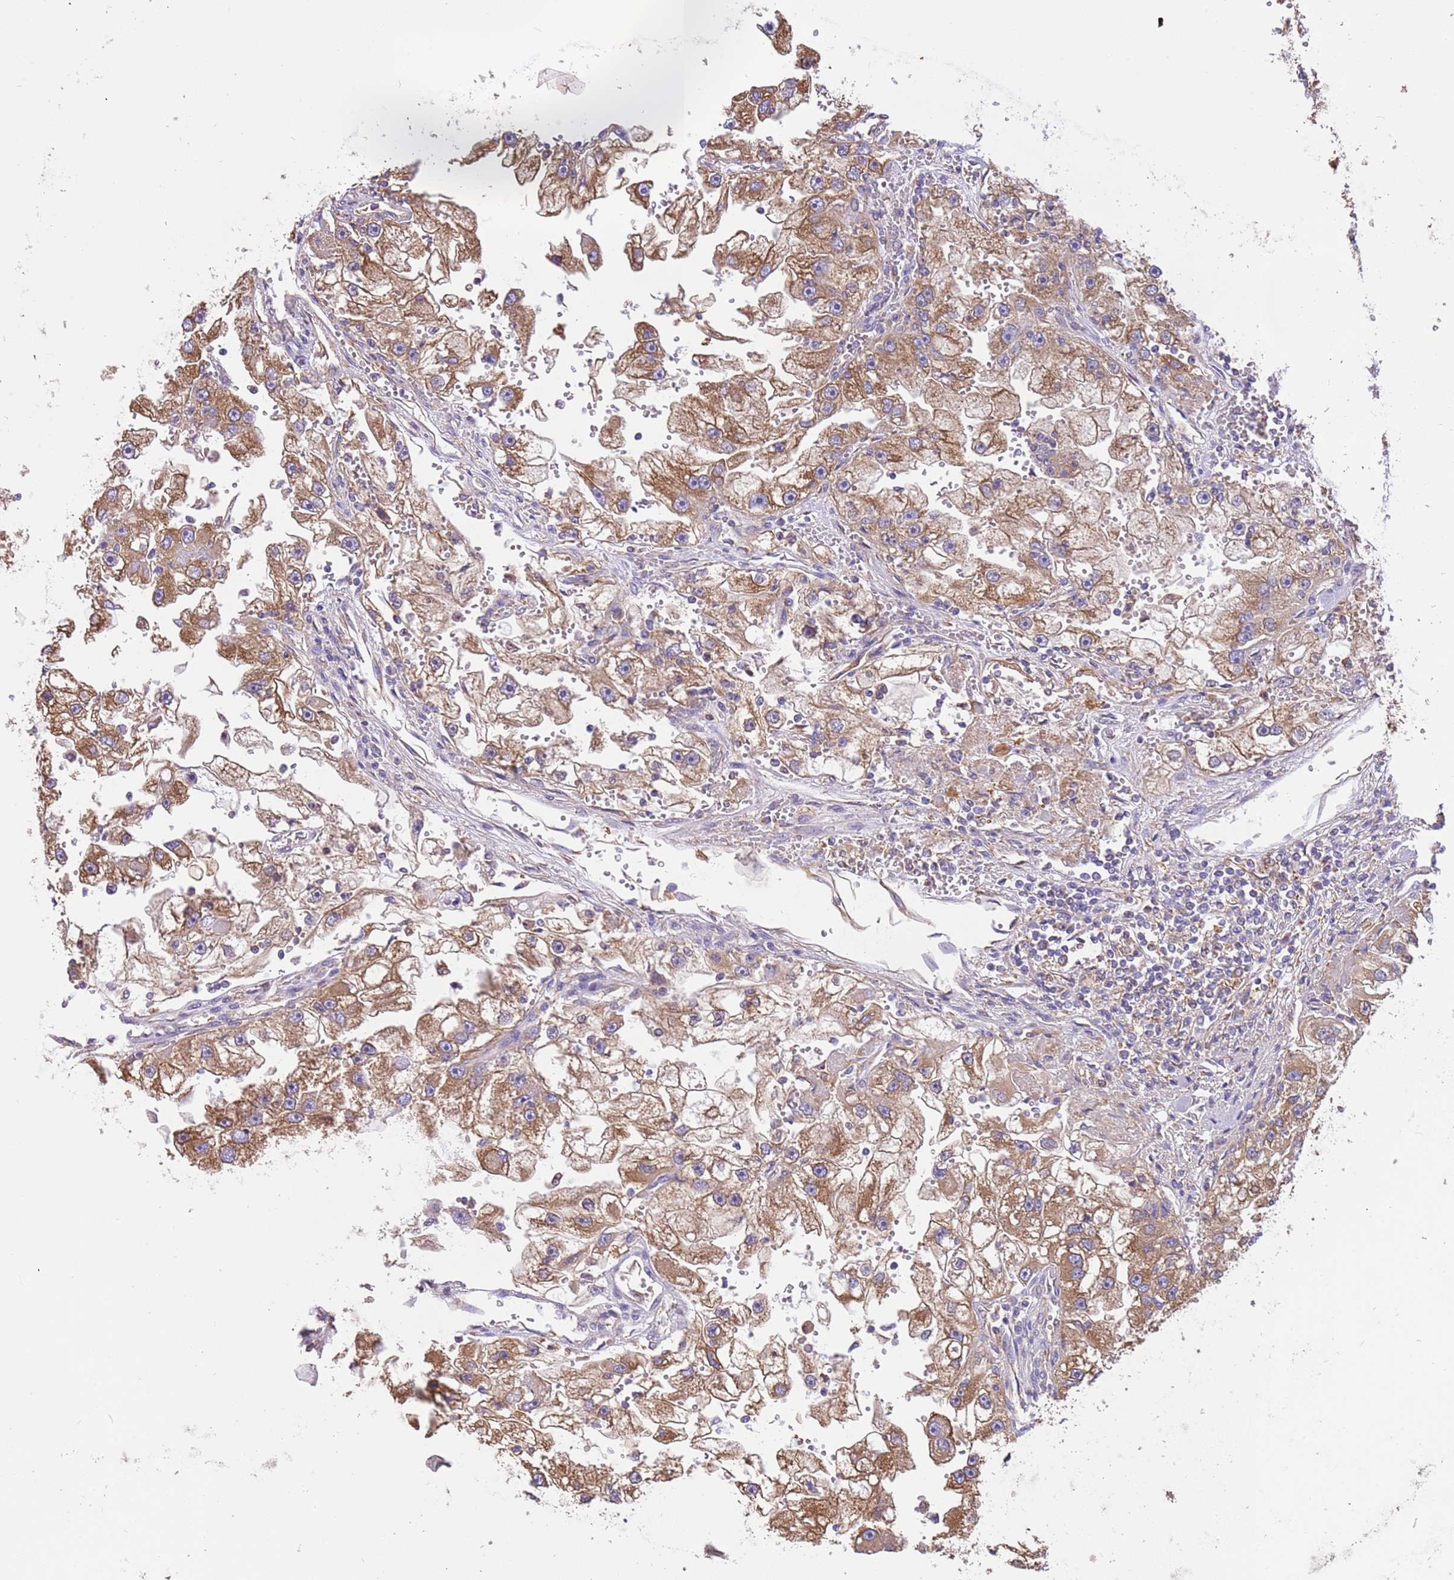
{"staining": {"intensity": "moderate", "quantity": ">75%", "location": "cytoplasmic/membranous"}, "tissue": "renal cancer", "cell_type": "Tumor cells", "image_type": "cancer", "snomed": [{"axis": "morphology", "description": "Adenocarcinoma, NOS"}, {"axis": "topography", "description": "Kidney"}], "caption": "DAB (3,3'-diaminobenzidine) immunohistochemical staining of human renal cancer displays moderate cytoplasmic/membranous protein expression in approximately >75% of tumor cells.", "gene": "NAALADL1", "patient": {"sex": "male", "age": 63}}